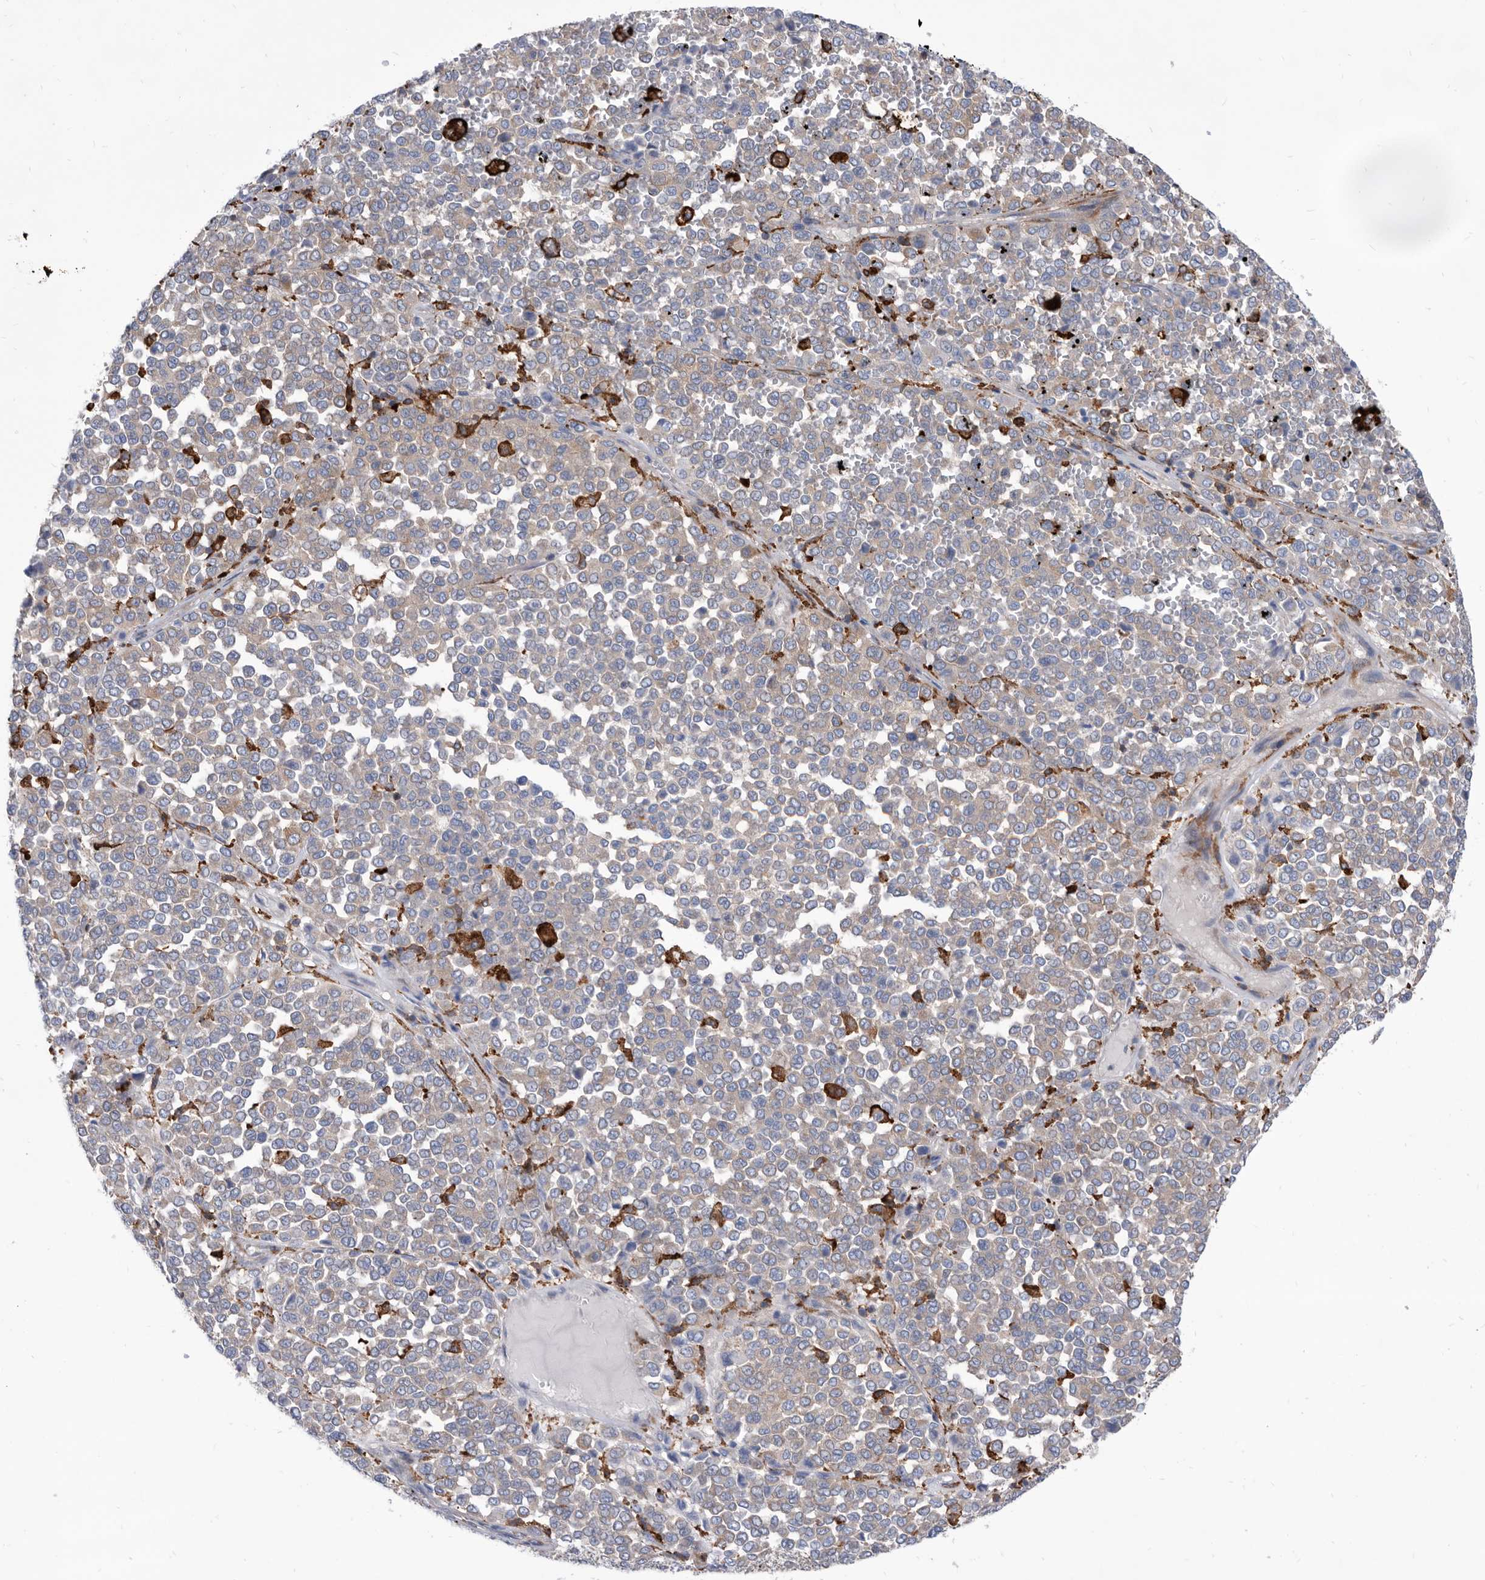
{"staining": {"intensity": "negative", "quantity": "none", "location": "none"}, "tissue": "melanoma", "cell_type": "Tumor cells", "image_type": "cancer", "snomed": [{"axis": "morphology", "description": "Malignant melanoma, Metastatic site"}, {"axis": "topography", "description": "Pancreas"}], "caption": "An immunohistochemistry histopathology image of malignant melanoma (metastatic site) is shown. There is no staining in tumor cells of malignant melanoma (metastatic site).", "gene": "SMG7", "patient": {"sex": "female", "age": 30}}